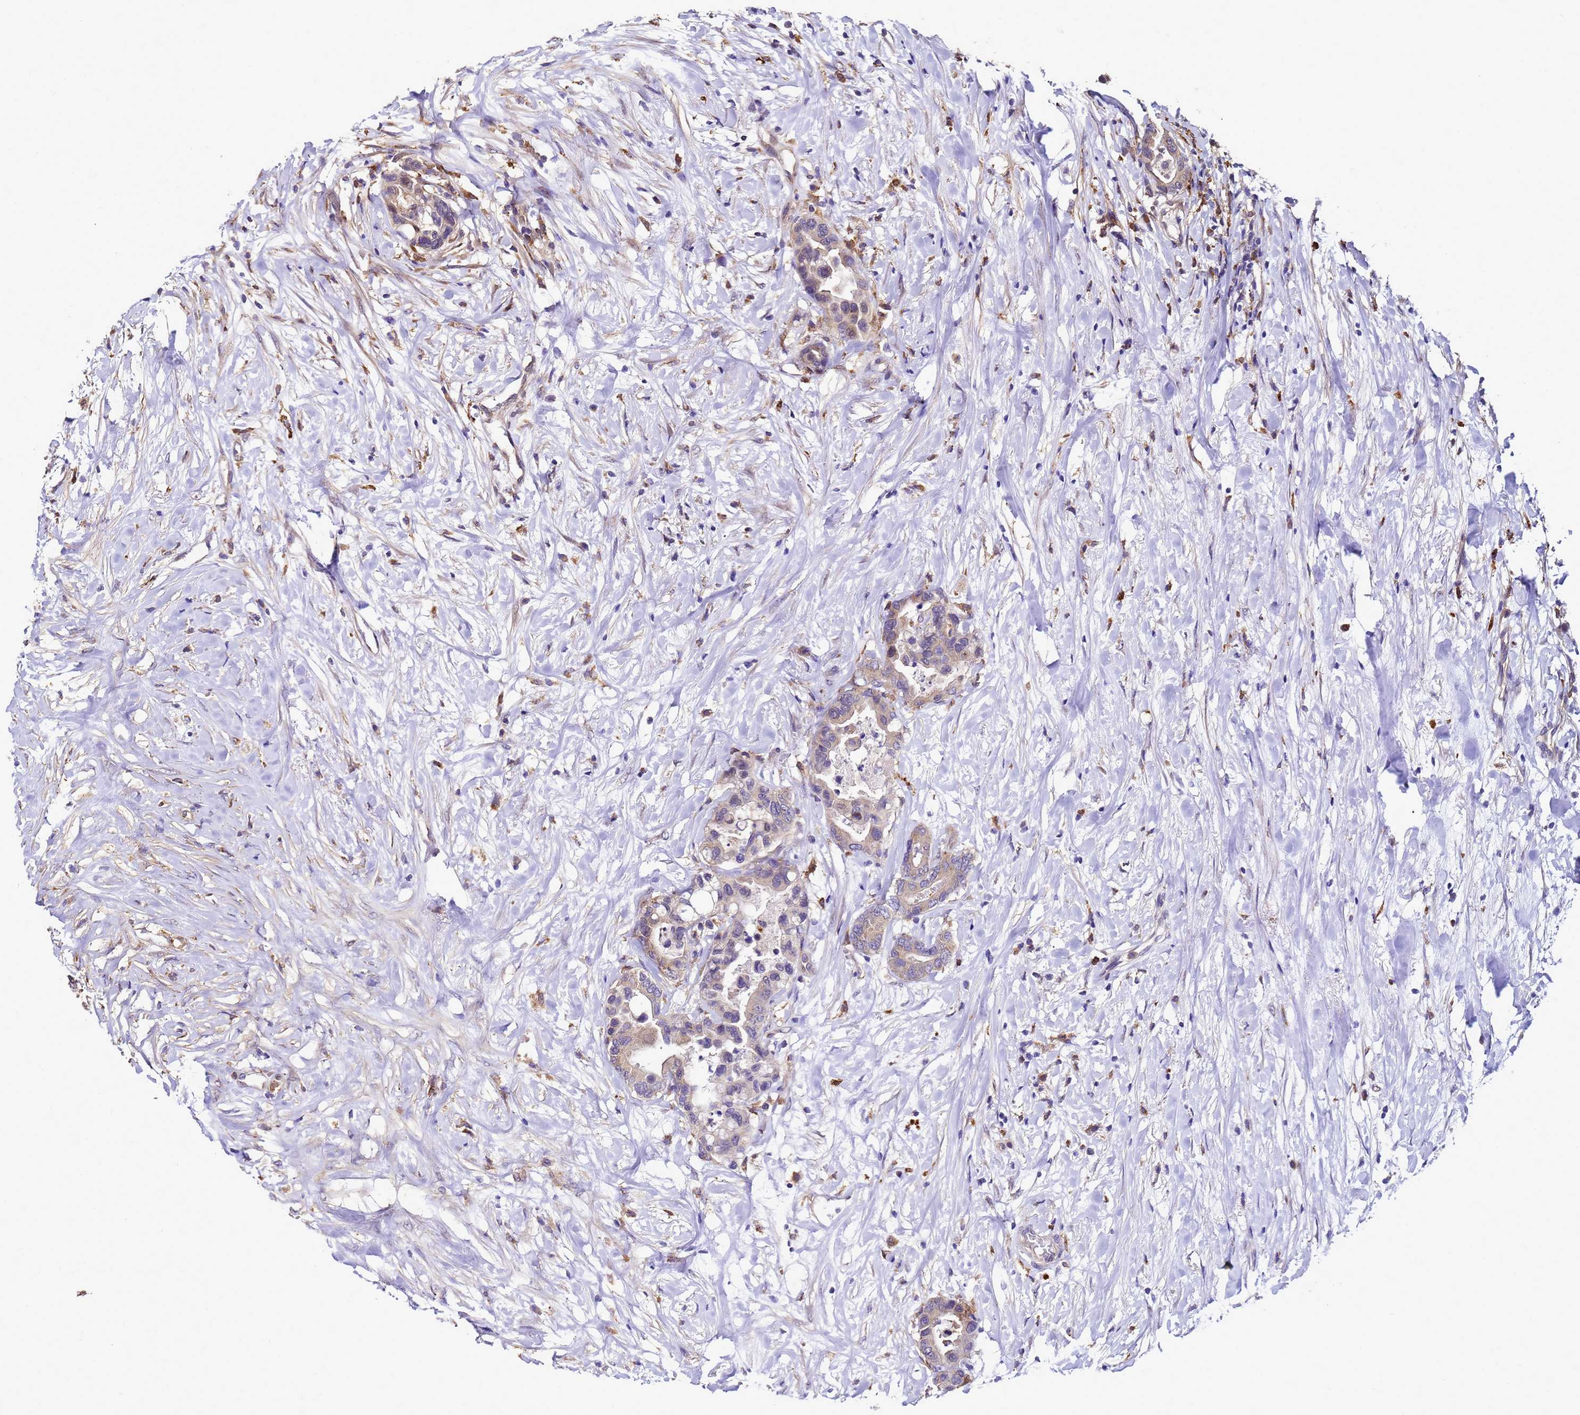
{"staining": {"intensity": "moderate", "quantity": ">75%", "location": "cytoplasmic/membranous"}, "tissue": "colorectal cancer", "cell_type": "Tumor cells", "image_type": "cancer", "snomed": [{"axis": "morphology", "description": "Normal tissue, NOS"}, {"axis": "morphology", "description": "Adenocarcinoma, NOS"}, {"axis": "topography", "description": "Colon"}], "caption": "Protein expression analysis of colorectal cancer (adenocarcinoma) shows moderate cytoplasmic/membranous staining in approximately >75% of tumor cells. The protein is stained brown, and the nuclei are stained in blue (DAB IHC with brightfield microscopy, high magnification).", "gene": "TRABD", "patient": {"sex": "male", "age": 82}}